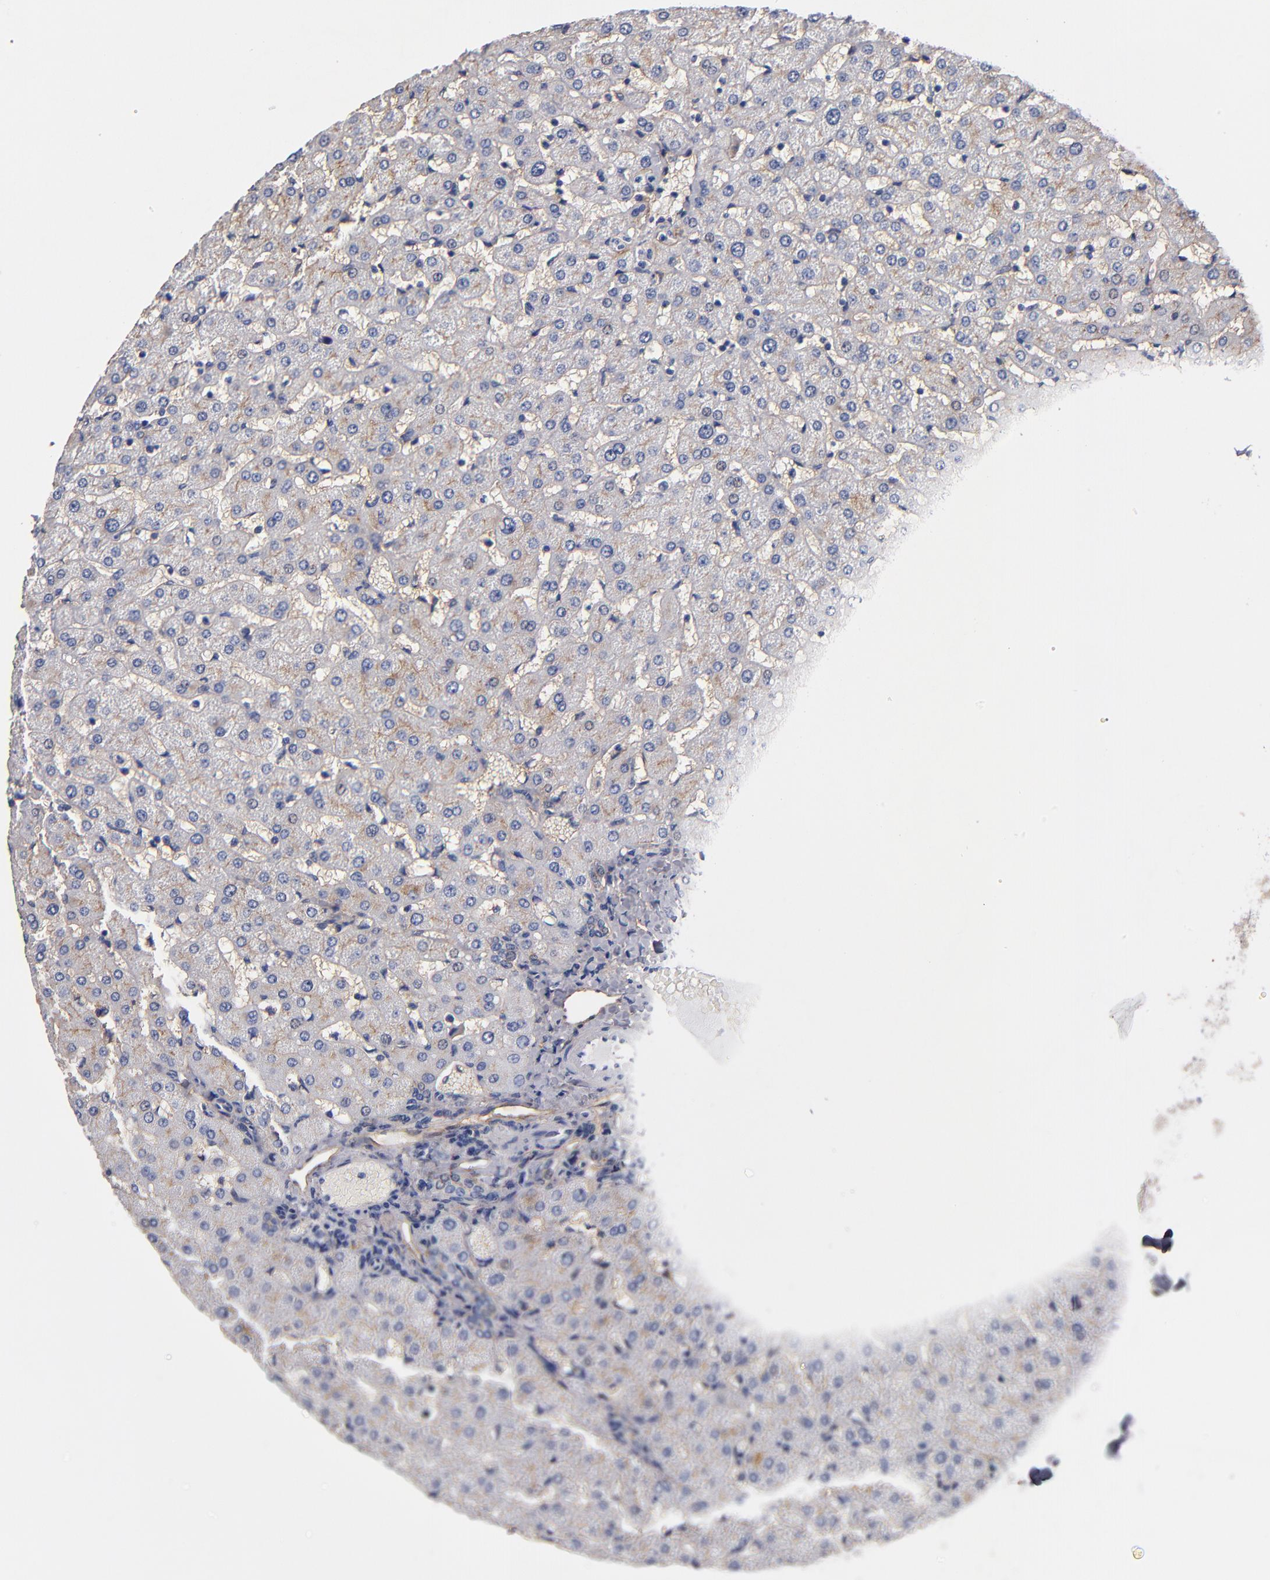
{"staining": {"intensity": "negative", "quantity": "none", "location": "none"}, "tissue": "liver", "cell_type": "Cholangiocytes", "image_type": "normal", "snomed": [{"axis": "morphology", "description": "Normal tissue, NOS"}, {"axis": "topography", "description": "Liver"}], "caption": "Immunohistochemistry (IHC) of unremarkable liver displays no positivity in cholangiocytes.", "gene": "PLSCR4", "patient": {"sex": "female", "age": 27}}